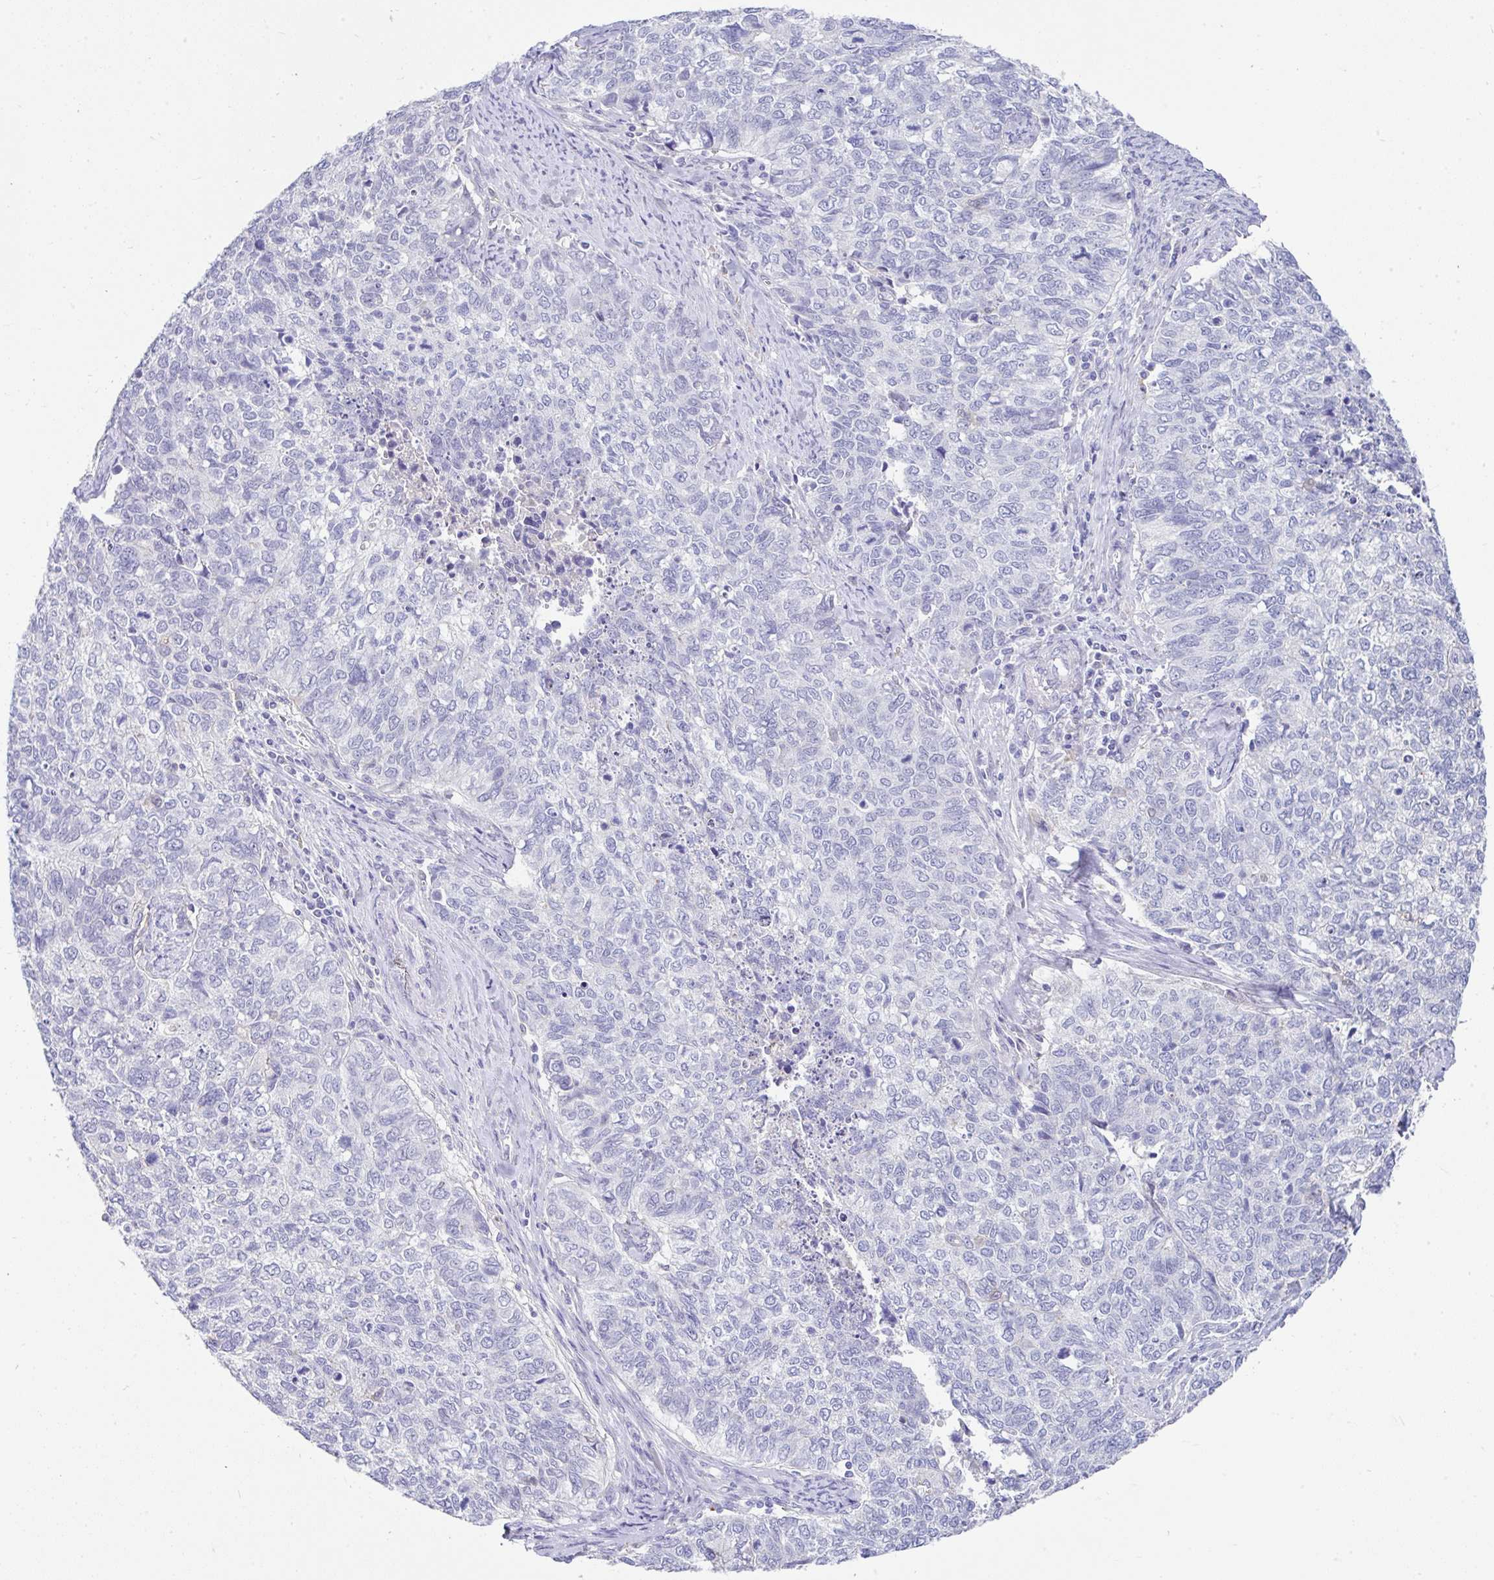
{"staining": {"intensity": "negative", "quantity": "none", "location": "none"}, "tissue": "cervical cancer", "cell_type": "Tumor cells", "image_type": "cancer", "snomed": [{"axis": "morphology", "description": "Adenocarcinoma, NOS"}, {"axis": "topography", "description": "Cervix"}], "caption": "High magnification brightfield microscopy of cervical adenocarcinoma stained with DAB (brown) and counterstained with hematoxylin (blue): tumor cells show no significant positivity. Brightfield microscopy of IHC stained with DAB (3,3'-diaminobenzidine) (brown) and hematoxylin (blue), captured at high magnification.", "gene": "ZNF33A", "patient": {"sex": "female", "age": 63}}